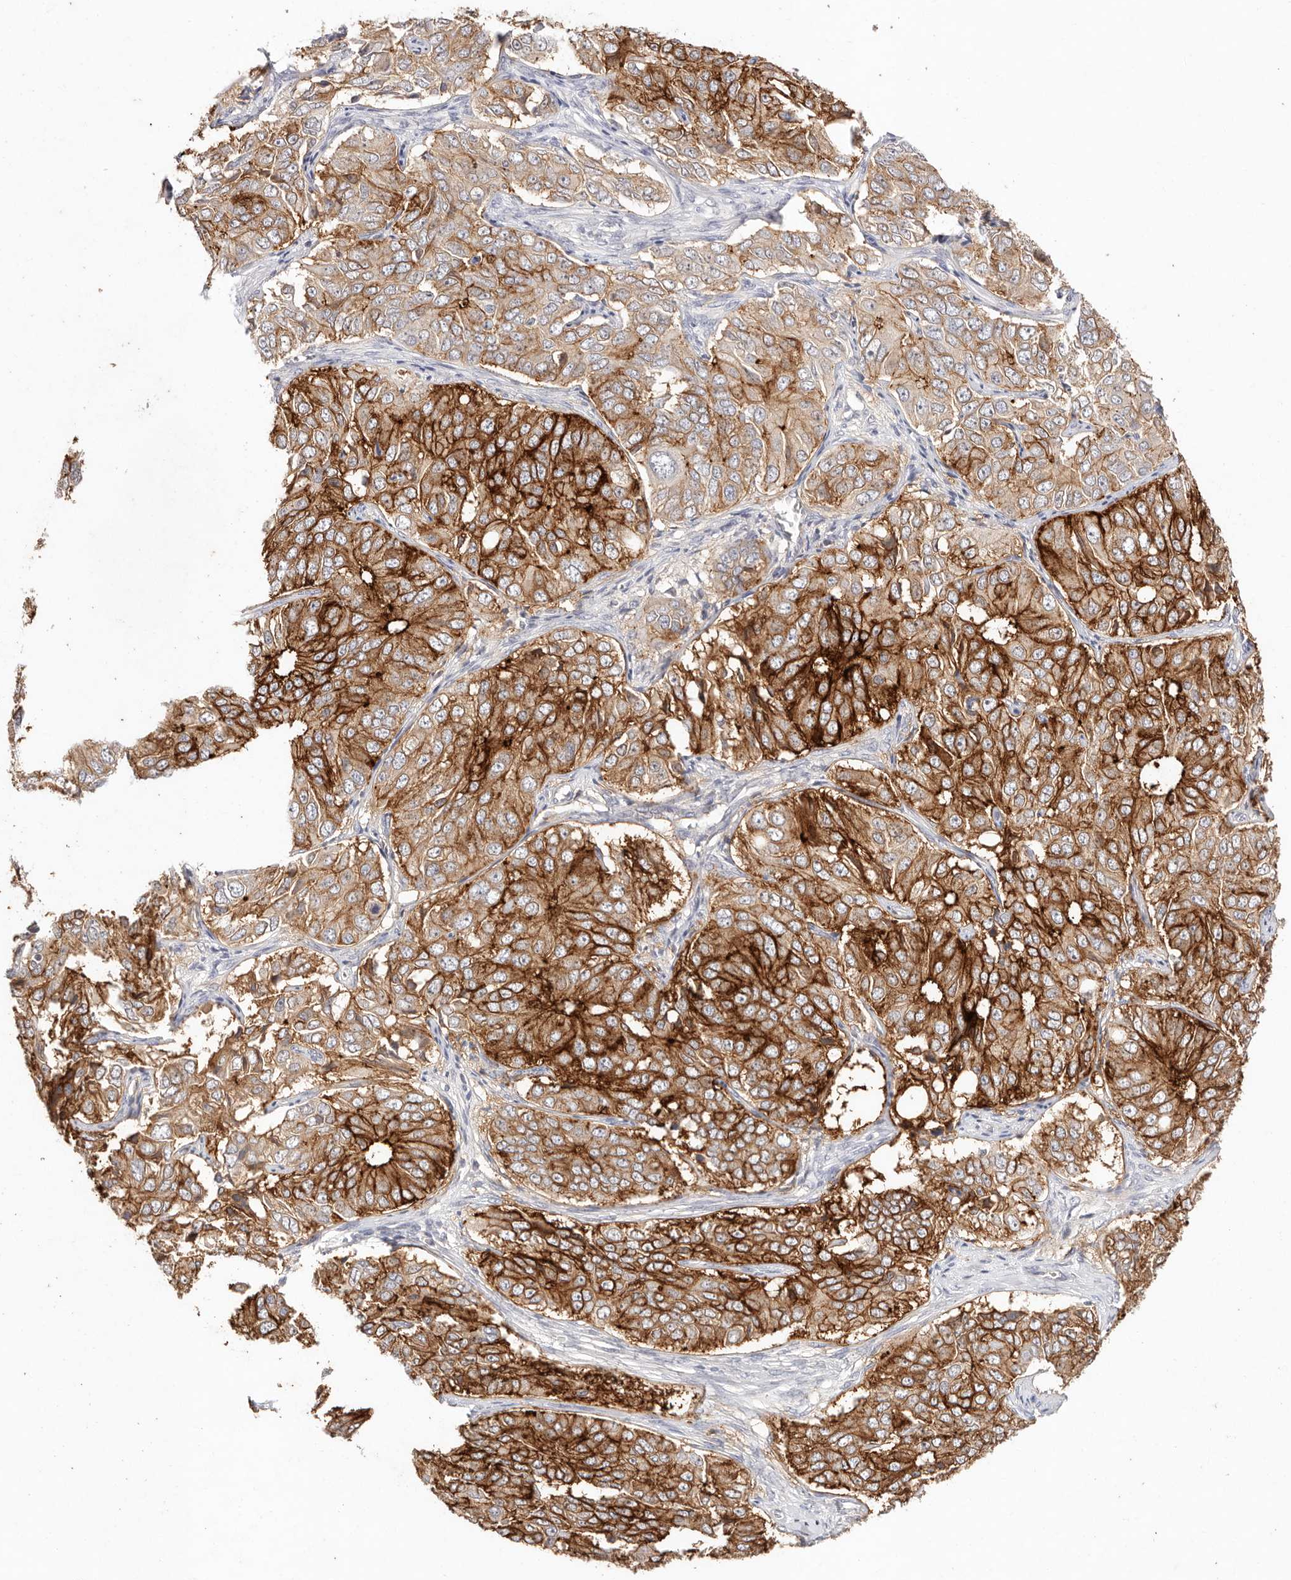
{"staining": {"intensity": "strong", "quantity": ">75%", "location": "cytoplasmic/membranous"}, "tissue": "ovarian cancer", "cell_type": "Tumor cells", "image_type": "cancer", "snomed": [{"axis": "morphology", "description": "Carcinoma, endometroid"}, {"axis": "topography", "description": "Ovary"}], "caption": "Ovarian endometroid carcinoma stained for a protein demonstrates strong cytoplasmic/membranous positivity in tumor cells.", "gene": "CXADR", "patient": {"sex": "female", "age": 51}}